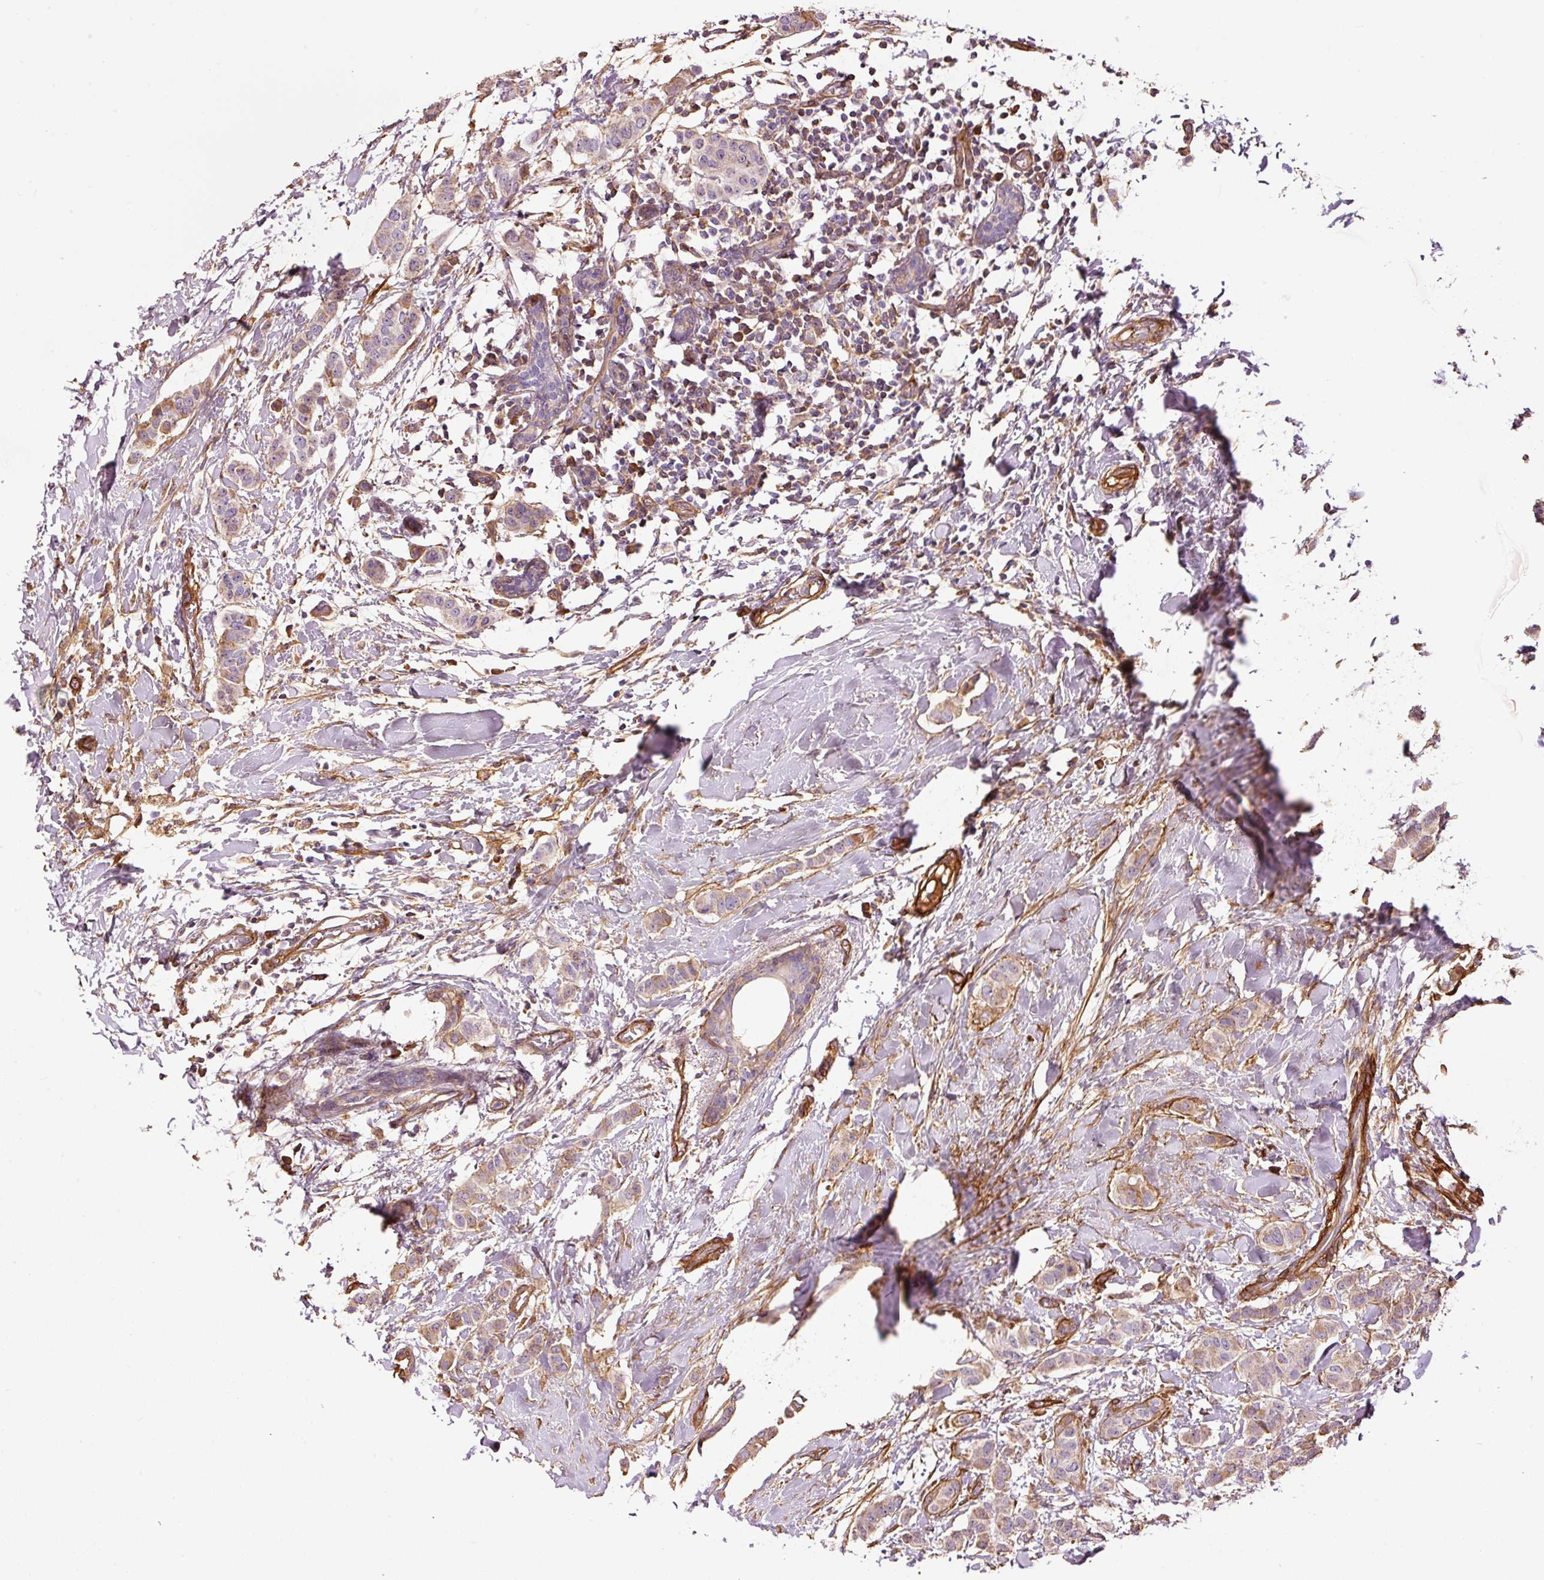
{"staining": {"intensity": "weak", "quantity": ">75%", "location": "cytoplasmic/membranous"}, "tissue": "breast cancer", "cell_type": "Tumor cells", "image_type": "cancer", "snomed": [{"axis": "morphology", "description": "Duct carcinoma"}, {"axis": "topography", "description": "Breast"}], "caption": "Brown immunohistochemical staining in human breast cancer (intraductal carcinoma) shows weak cytoplasmic/membranous staining in approximately >75% of tumor cells.", "gene": "NID2", "patient": {"sex": "female", "age": 40}}